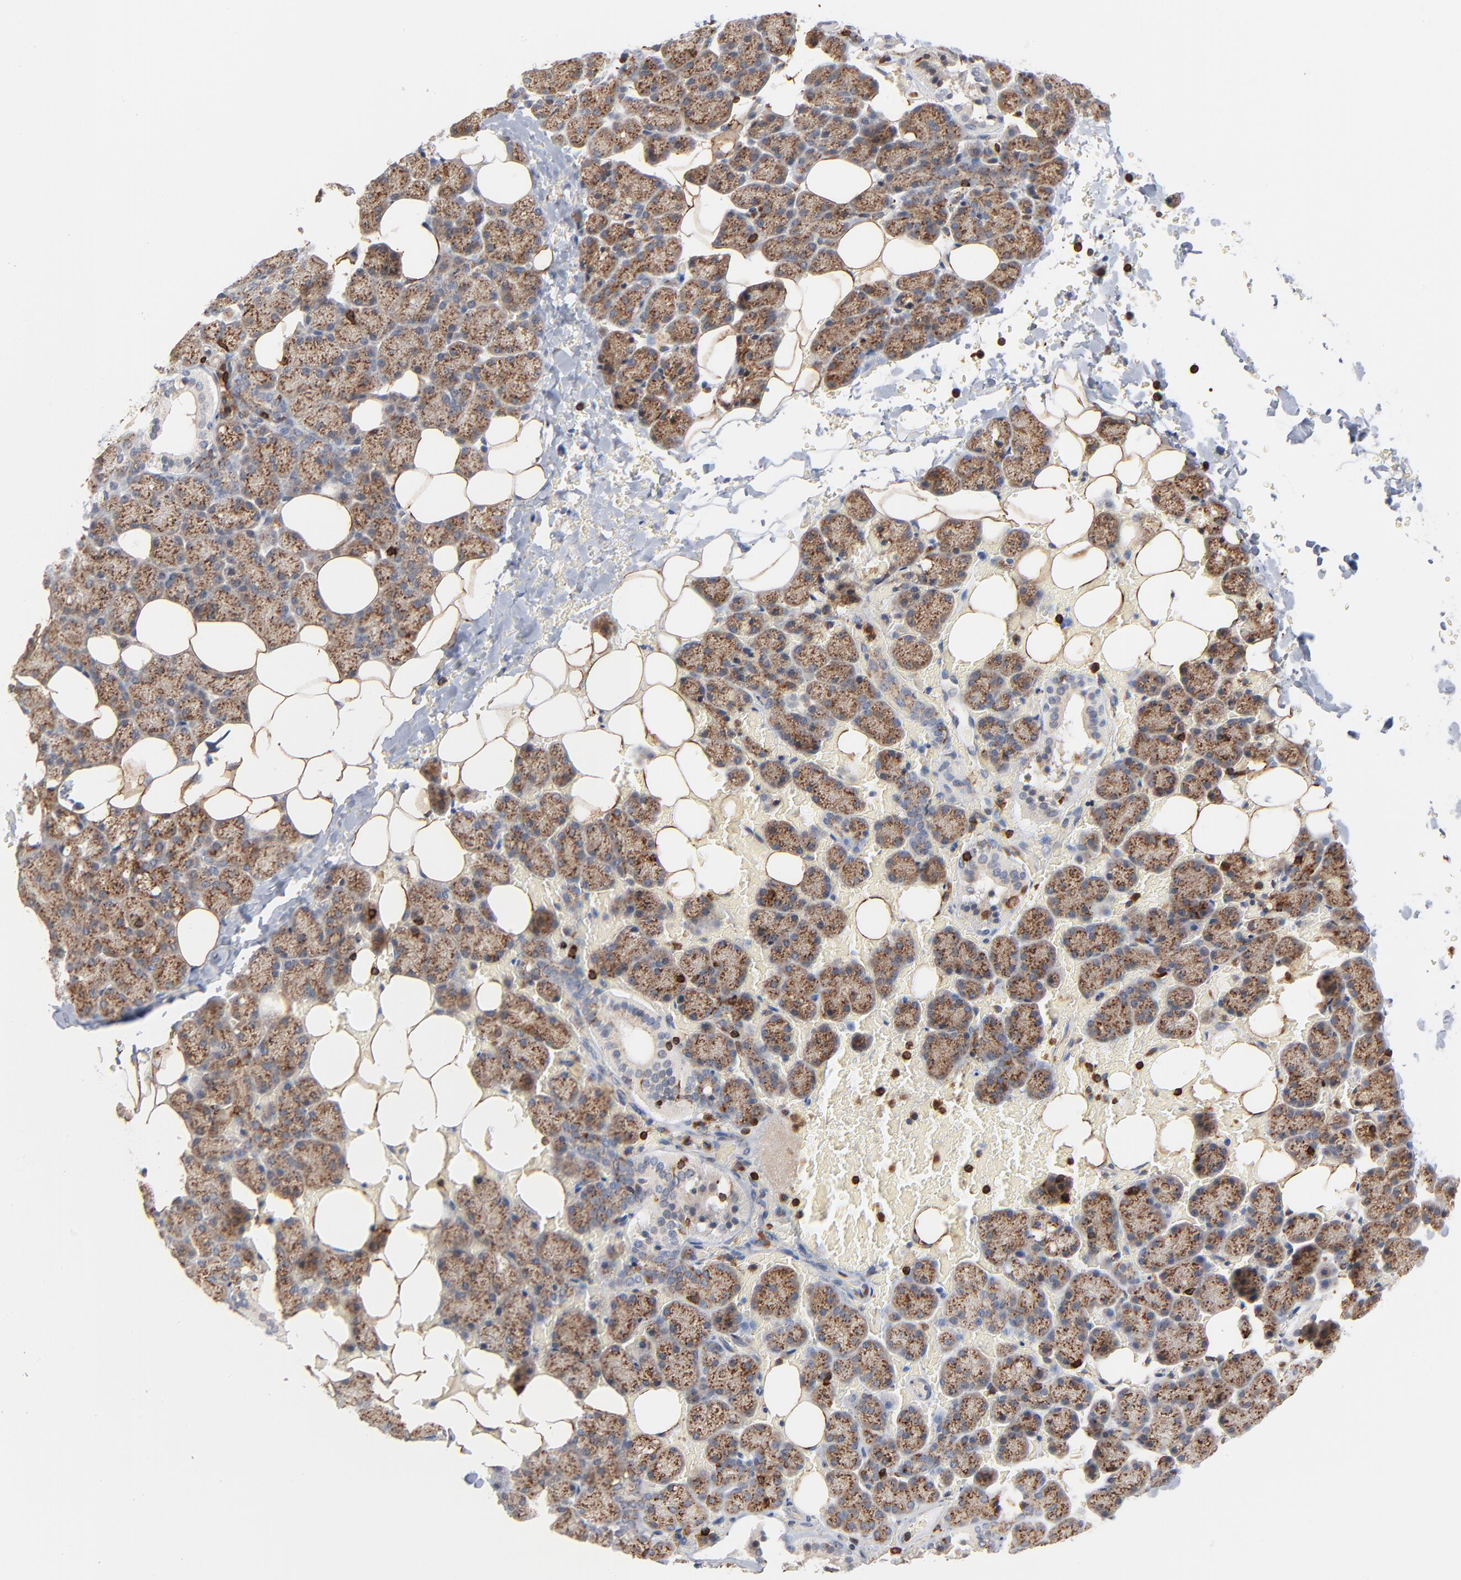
{"staining": {"intensity": "moderate", "quantity": ">75%", "location": "cytoplasmic/membranous"}, "tissue": "salivary gland", "cell_type": "Glandular cells", "image_type": "normal", "snomed": [{"axis": "morphology", "description": "Normal tissue, NOS"}, {"axis": "topography", "description": "Lymph node"}, {"axis": "topography", "description": "Salivary gland"}], "caption": "IHC histopathology image of normal salivary gland: human salivary gland stained using immunohistochemistry (IHC) demonstrates medium levels of moderate protein expression localized specifically in the cytoplasmic/membranous of glandular cells, appearing as a cytoplasmic/membranous brown color.", "gene": "SH3KBP1", "patient": {"sex": "male", "age": 8}}